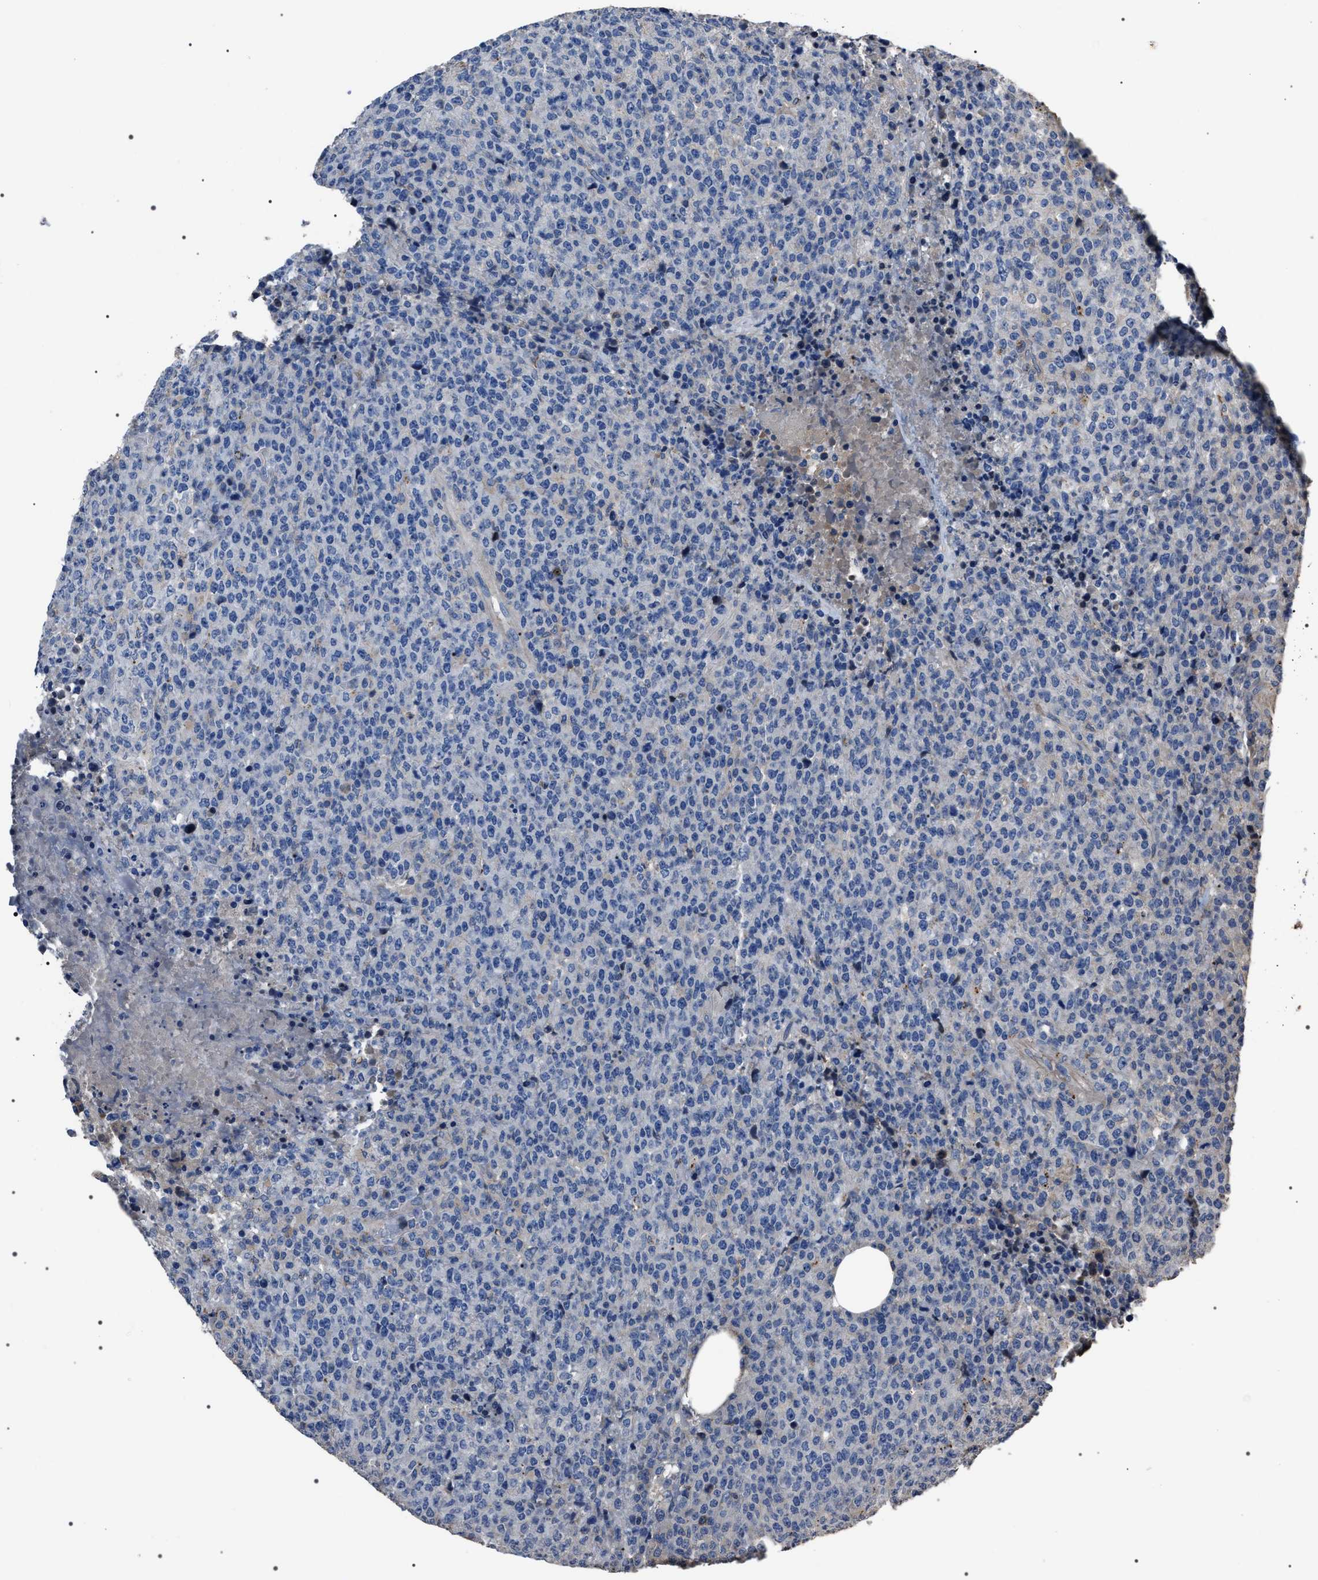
{"staining": {"intensity": "negative", "quantity": "none", "location": "none"}, "tissue": "lymphoma", "cell_type": "Tumor cells", "image_type": "cancer", "snomed": [{"axis": "morphology", "description": "Malignant lymphoma, non-Hodgkin's type, Low grade"}, {"axis": "topography", "description": "Lymph node"}], "caption": "IHC photomicrograph of neoplastic tissue: human lymphoma stained with DAB exhibits no significant protein staining in tumor cells.", "gene": "TRIM54", "patient": {"sex": "male", "age": 66}}